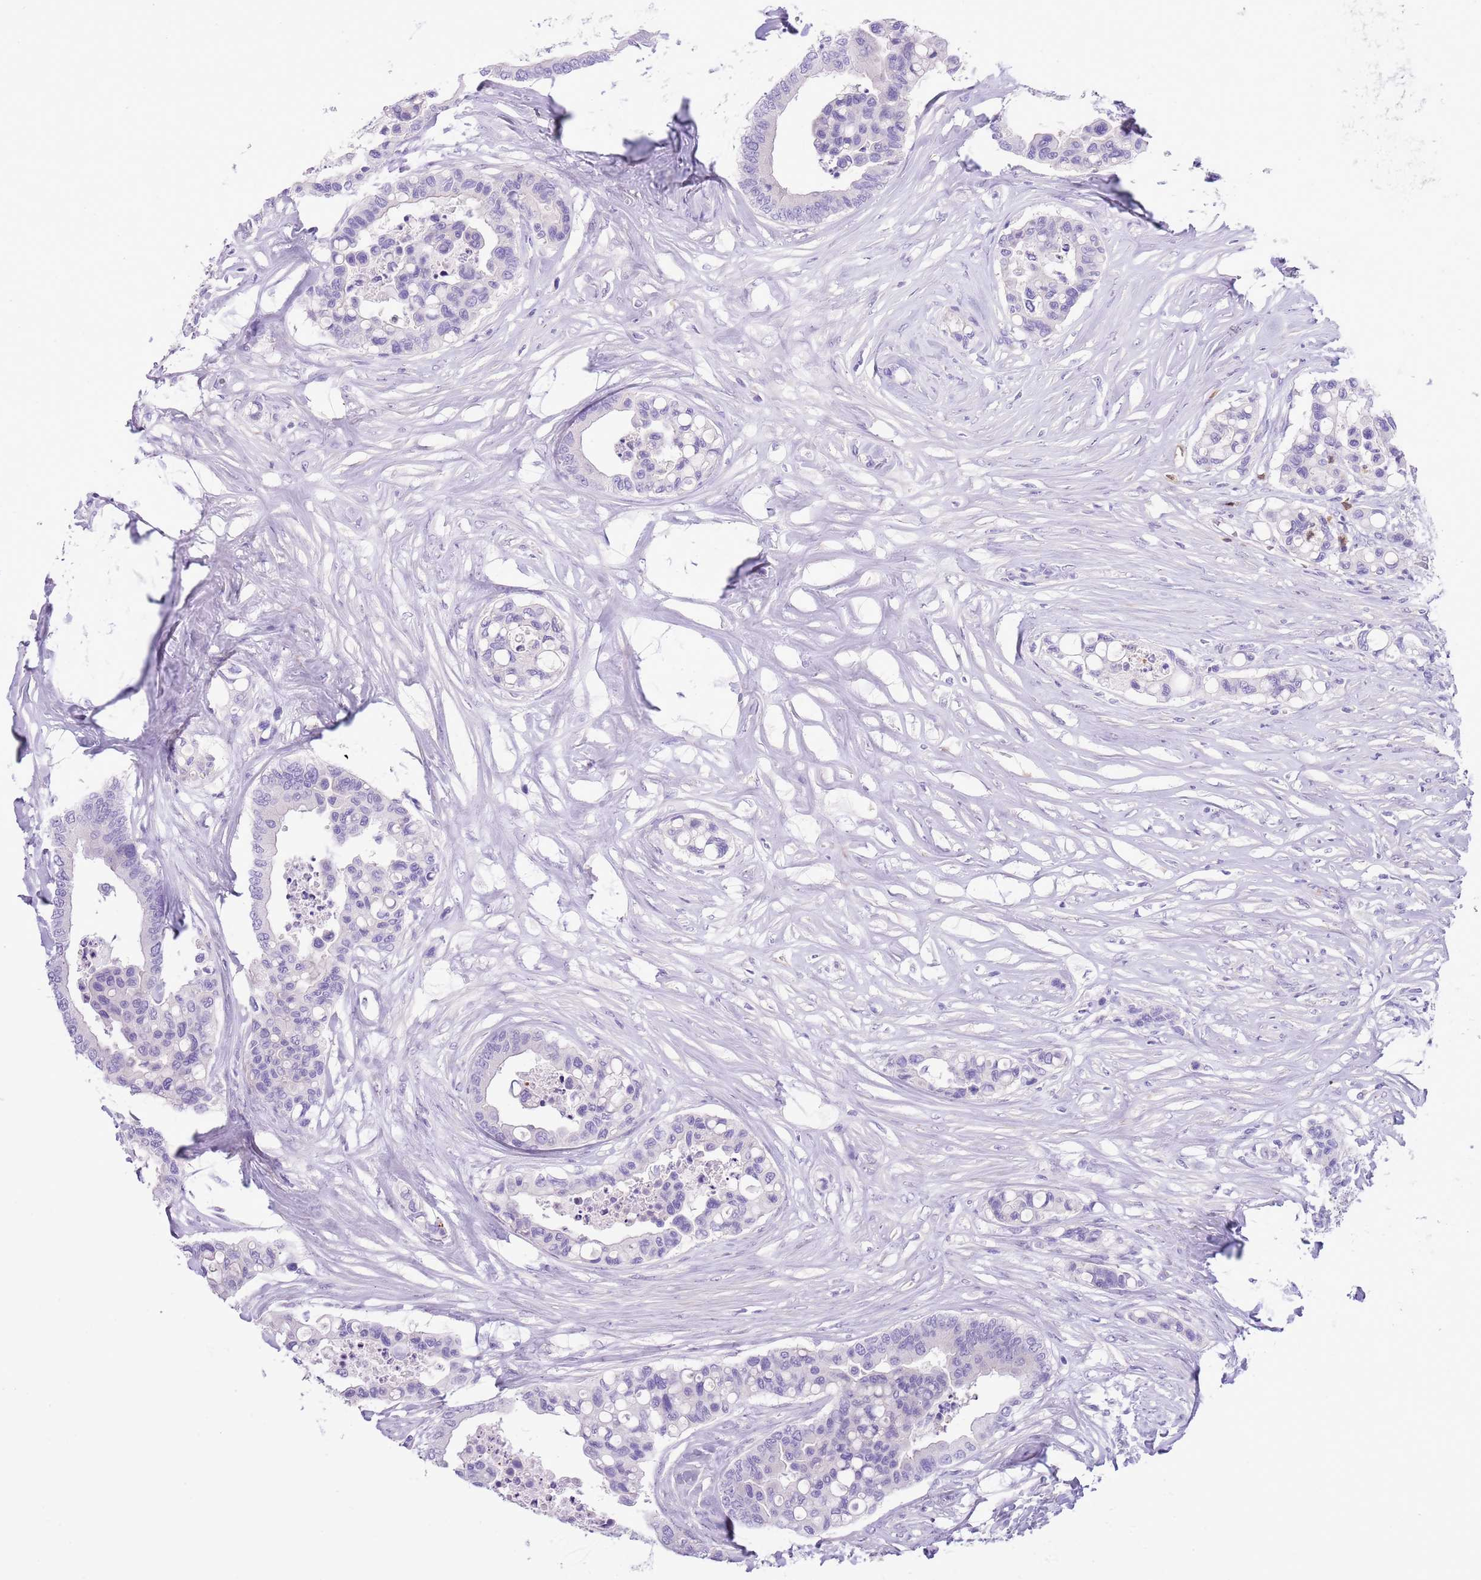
{"staining": {"intensity": "negative", "quantity": "none", "location": "none"}, "tissue": "colorectal cancer", "cell_type": "Tumor cells", "image_type": "cancer", "snomed": [{"axis": "morphology", "description": "Adenocarcinoma, NOS"}, {"axis": "topography", "description": "Colon"}], "caption": "Histopathology image shows no protein expression in tumor cells of colorectal cancer tissue.", "gene": "OR6M1", "patient": {"sex": "male", "age": 82}}